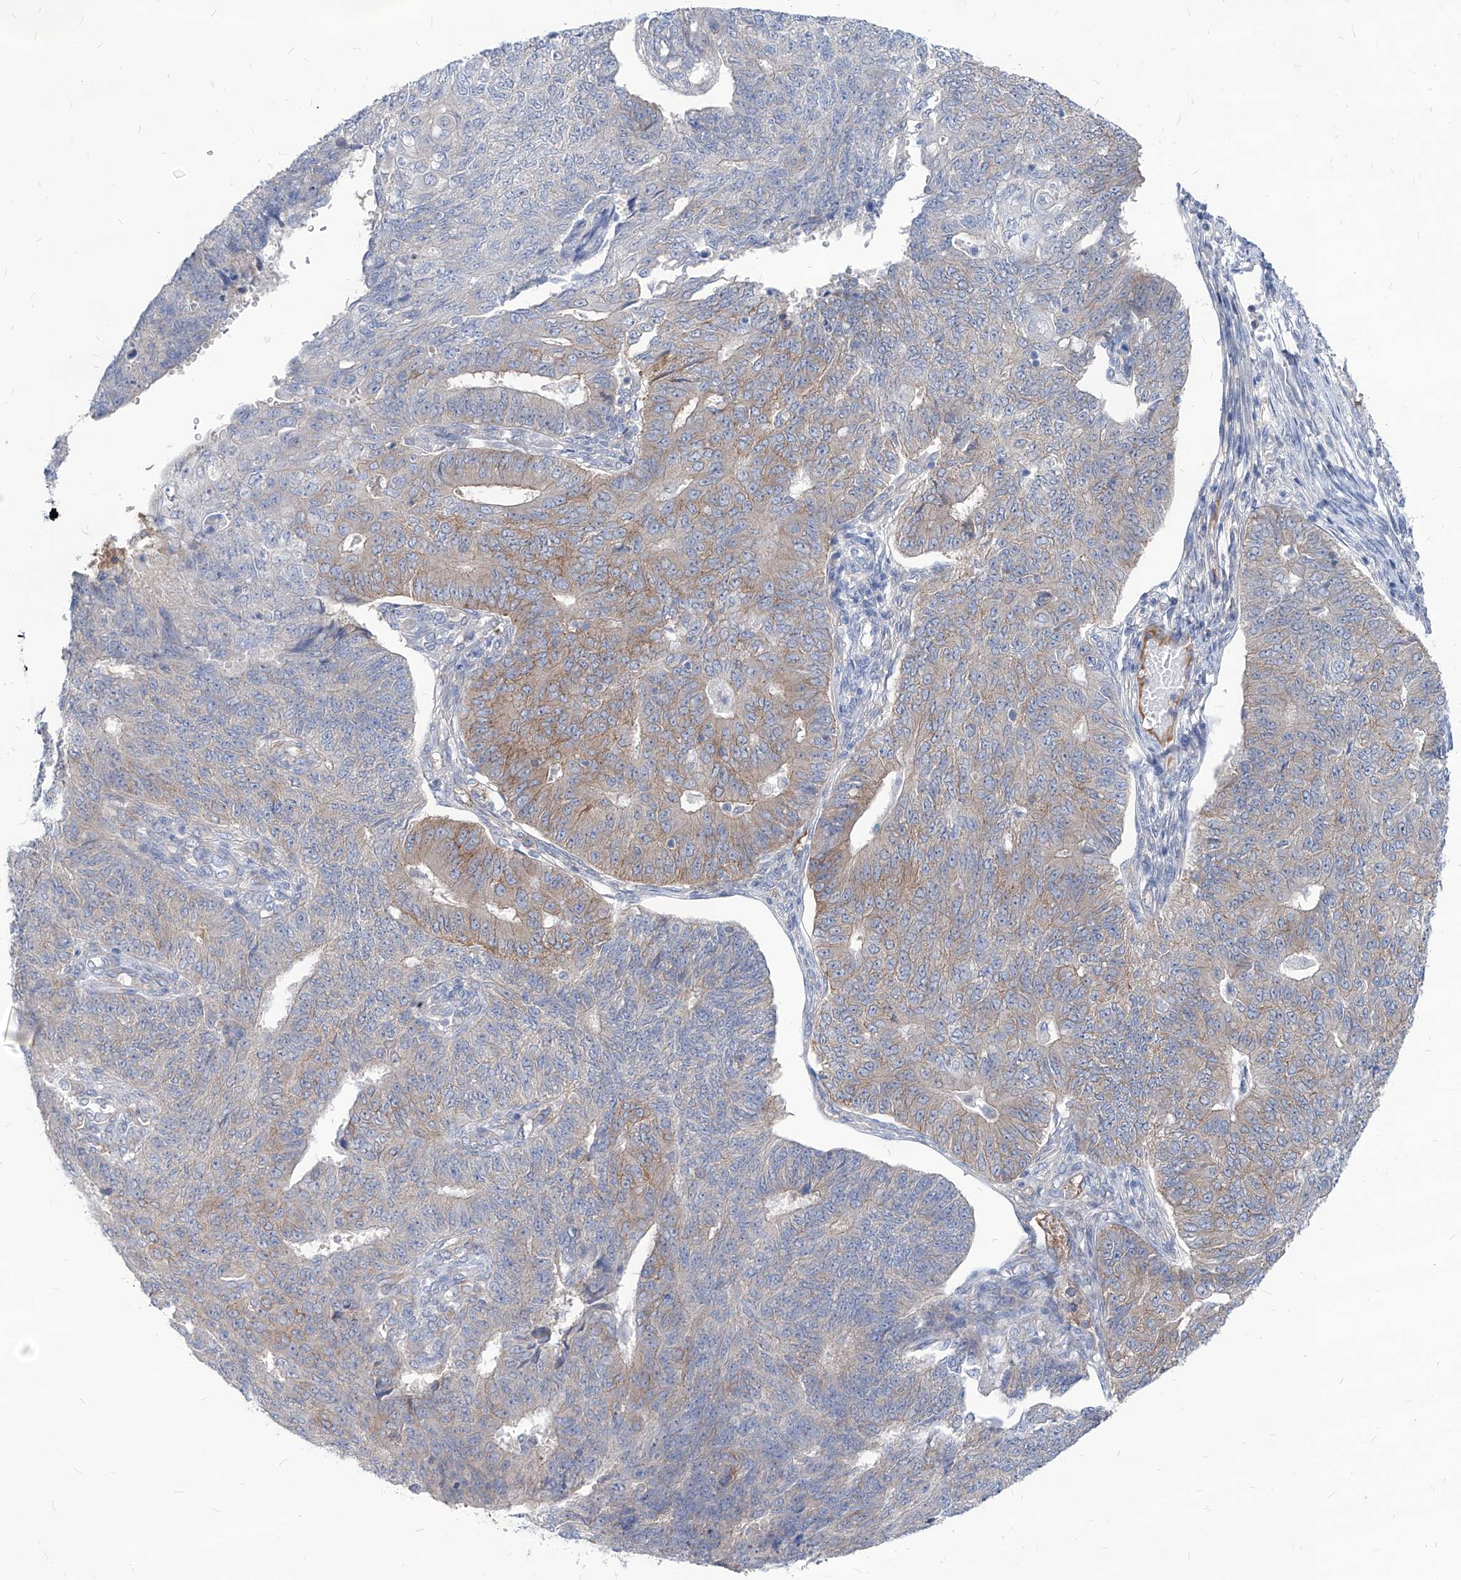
{"staining": {"intensity": "moderate", "quantity": "<25%", "location": "cytoplasmic/membranous"}, "tissue": "endometrial cancer", "cell_type": "Tumor cells", "image_type": "cancer", "snomed": [{"axis": "morphology", "description": "Adenocarcinoma, NOS"}, {"axis": "topography", "description": "Endometrium"}], "caption": "Approximately <25% of tumor cells in adenocarcinoma (endometrial) reveal moderate cytoplasmic/membranous protein expression as visualized by brown immunohistochemical staining.", "gene": "AKAP10", "patient": {"sex": "female", "age": 32}}